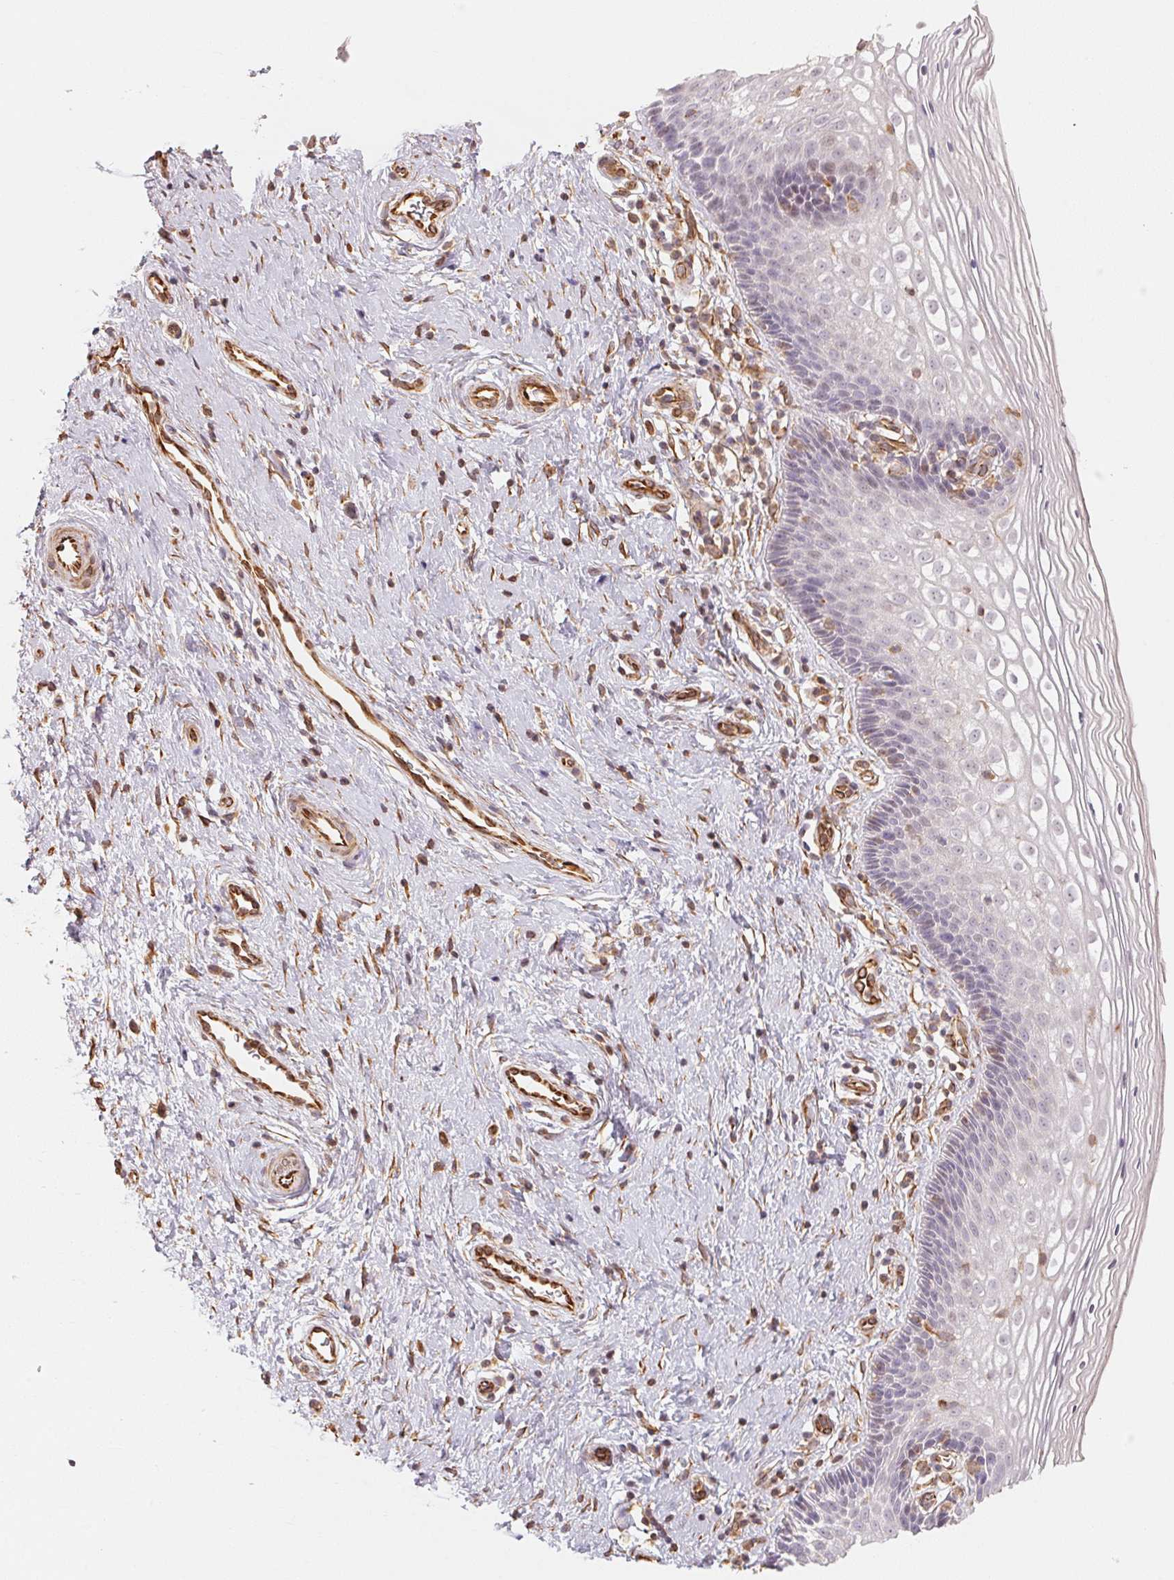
{"staining": {"intensity": "weak", "quantity": "<25%", "location": "cytoplasmic/membranous"}, "tissue": "cervix", "cell_type": "Glandular cells", "image_type": "normal", "snomed": [{"axis": "morphology", "description": "Normal tissue, NOS"}, {"axis": "topography", "description": "Cervix"}], "caption": "IHC of benign cervix displays no positivity in glandular cells.", "gene": "FOXR2", "patient": {"sex": "female", "age": 34}}